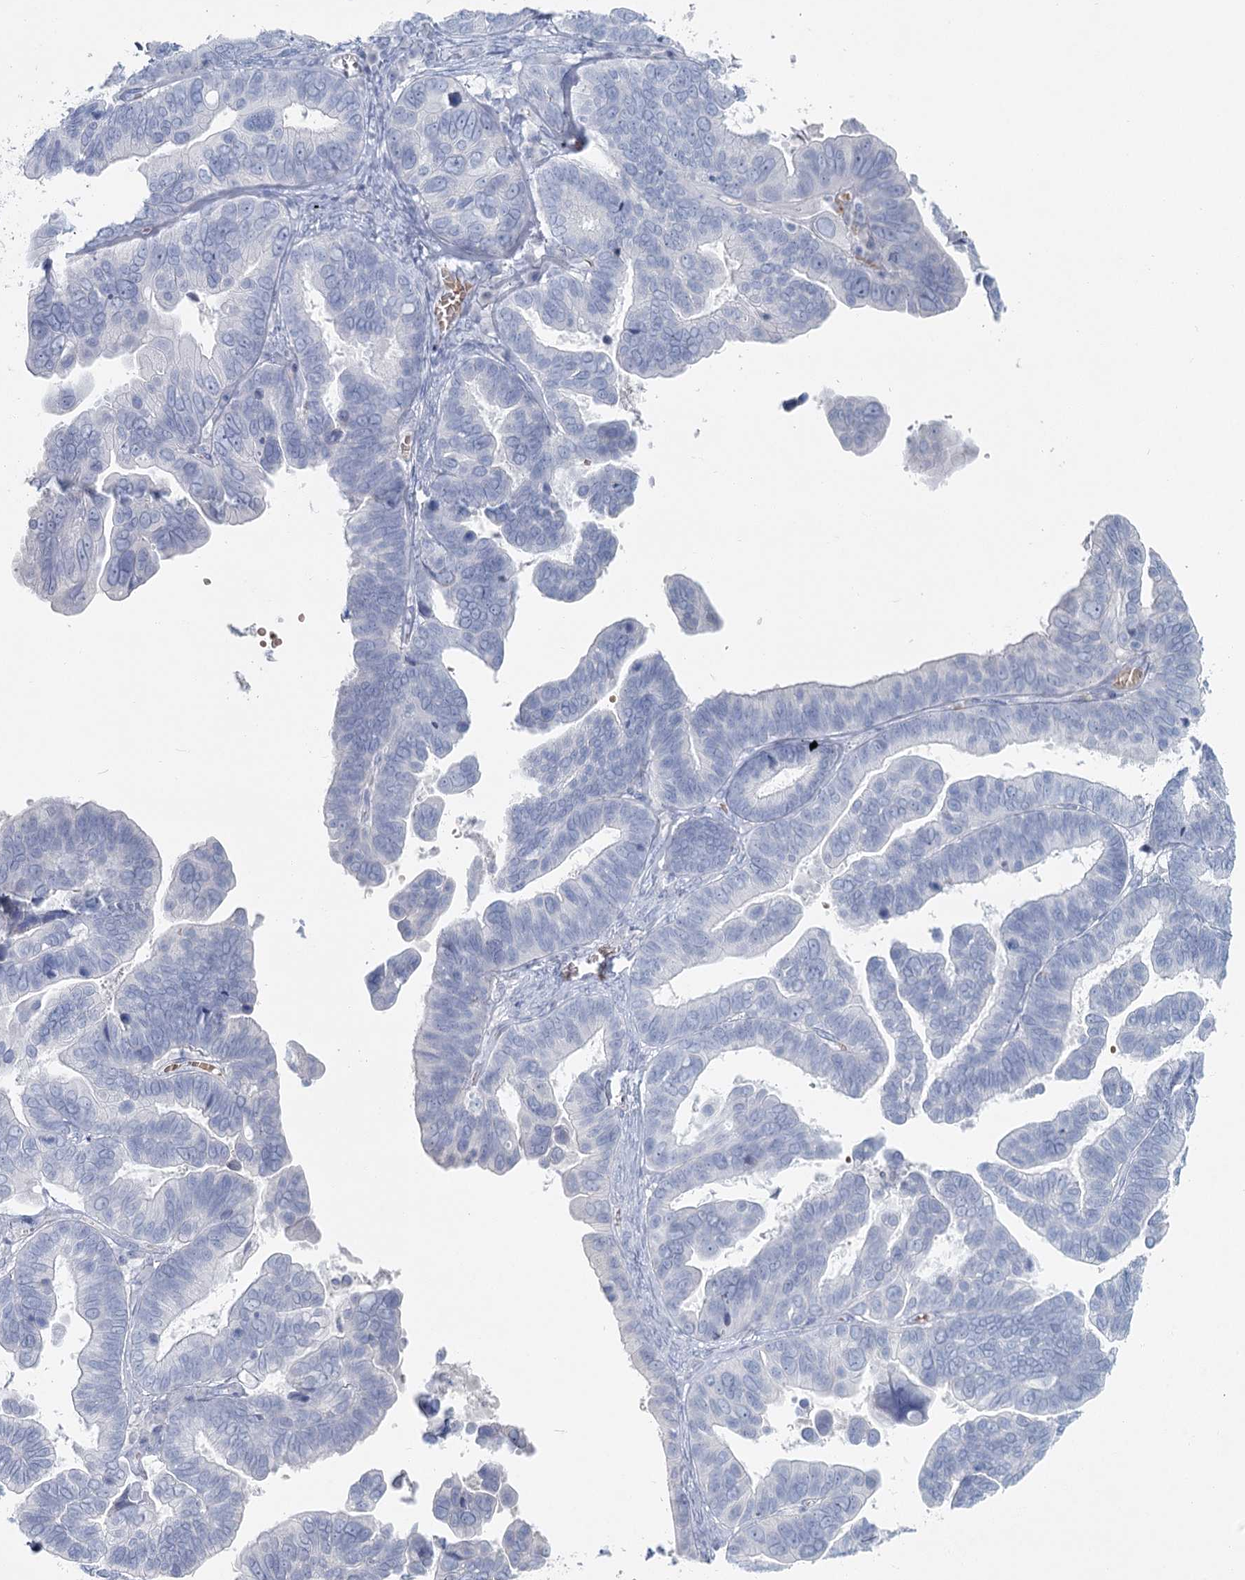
{"staining": {"intensity": "negative", "quantity": "none", "location": "none"}, "tissue": "ovarian cancer", "cell_type": "Tumor cells", "image_type": "cancer", "snomed": [{"axis": "morphology", "description": "Cystadenocarcinoma, serous, NOS"}, {"axis": "topography", "description": "Ovary"}], "caption": "Human ovarian serous cystadenocarcinoma stained for a protein using immunohistochemistry (IHC) reveals no positivity in tumor cells.", "gene": "IFIT5", "patient": {"sex": "female", "age": 56}}